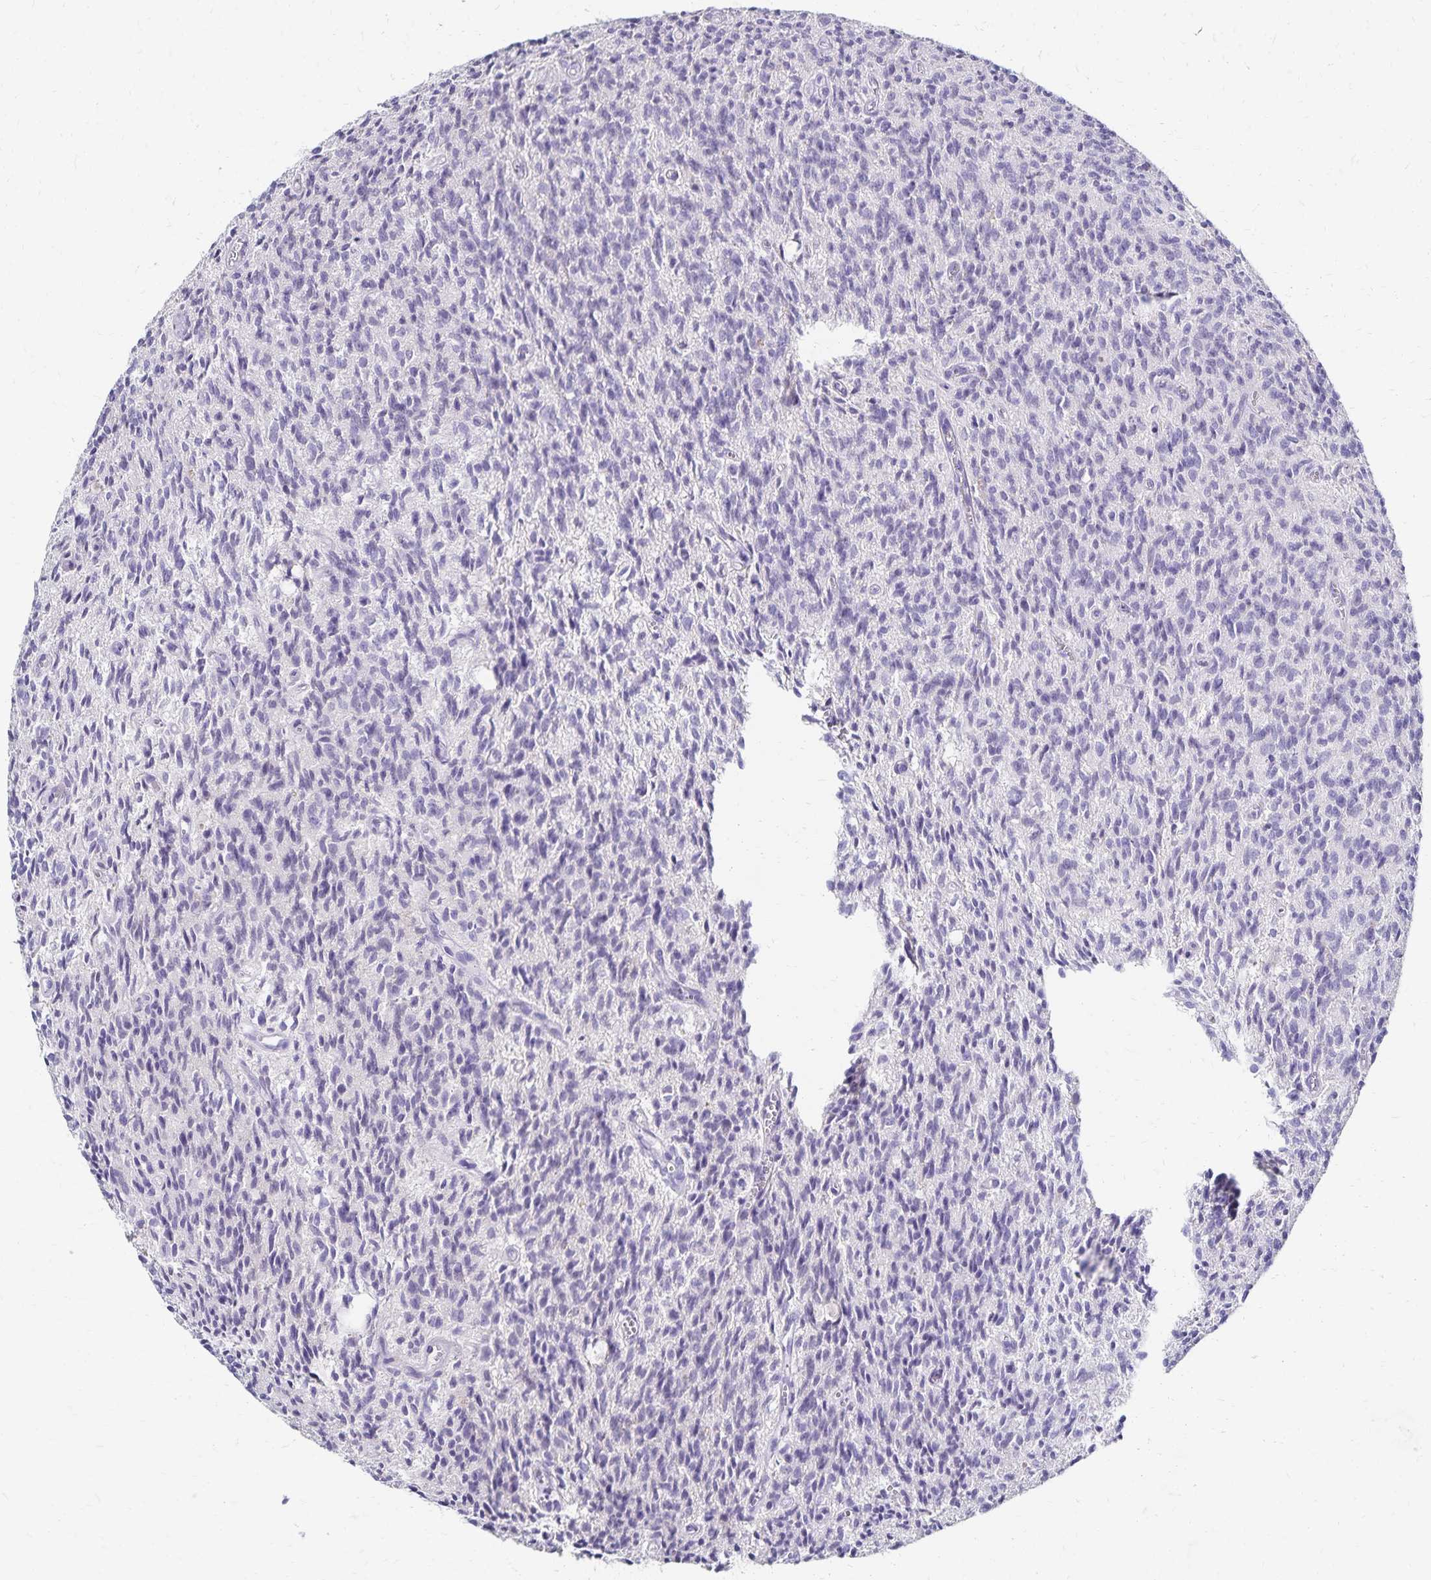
{"staining": {"intensity": "negative", "quantity": "none", "location": "none"}, "tissue": "glioma", "cell_type": "Tumor cells", "image_type": "cancer", "snomed": [{"axis": "morphology", "description": "Glioma, malignant, Low grade"}, {"axis": "topography", "description": "Brain"}], "caption": "Low-grade glioma (malignant) stained for a protein using immunohistochemistry (IHC) exhibits no positivity tumor cells.", "gene": "PAX5", "patient": {"sex": "male", "age": 64}}